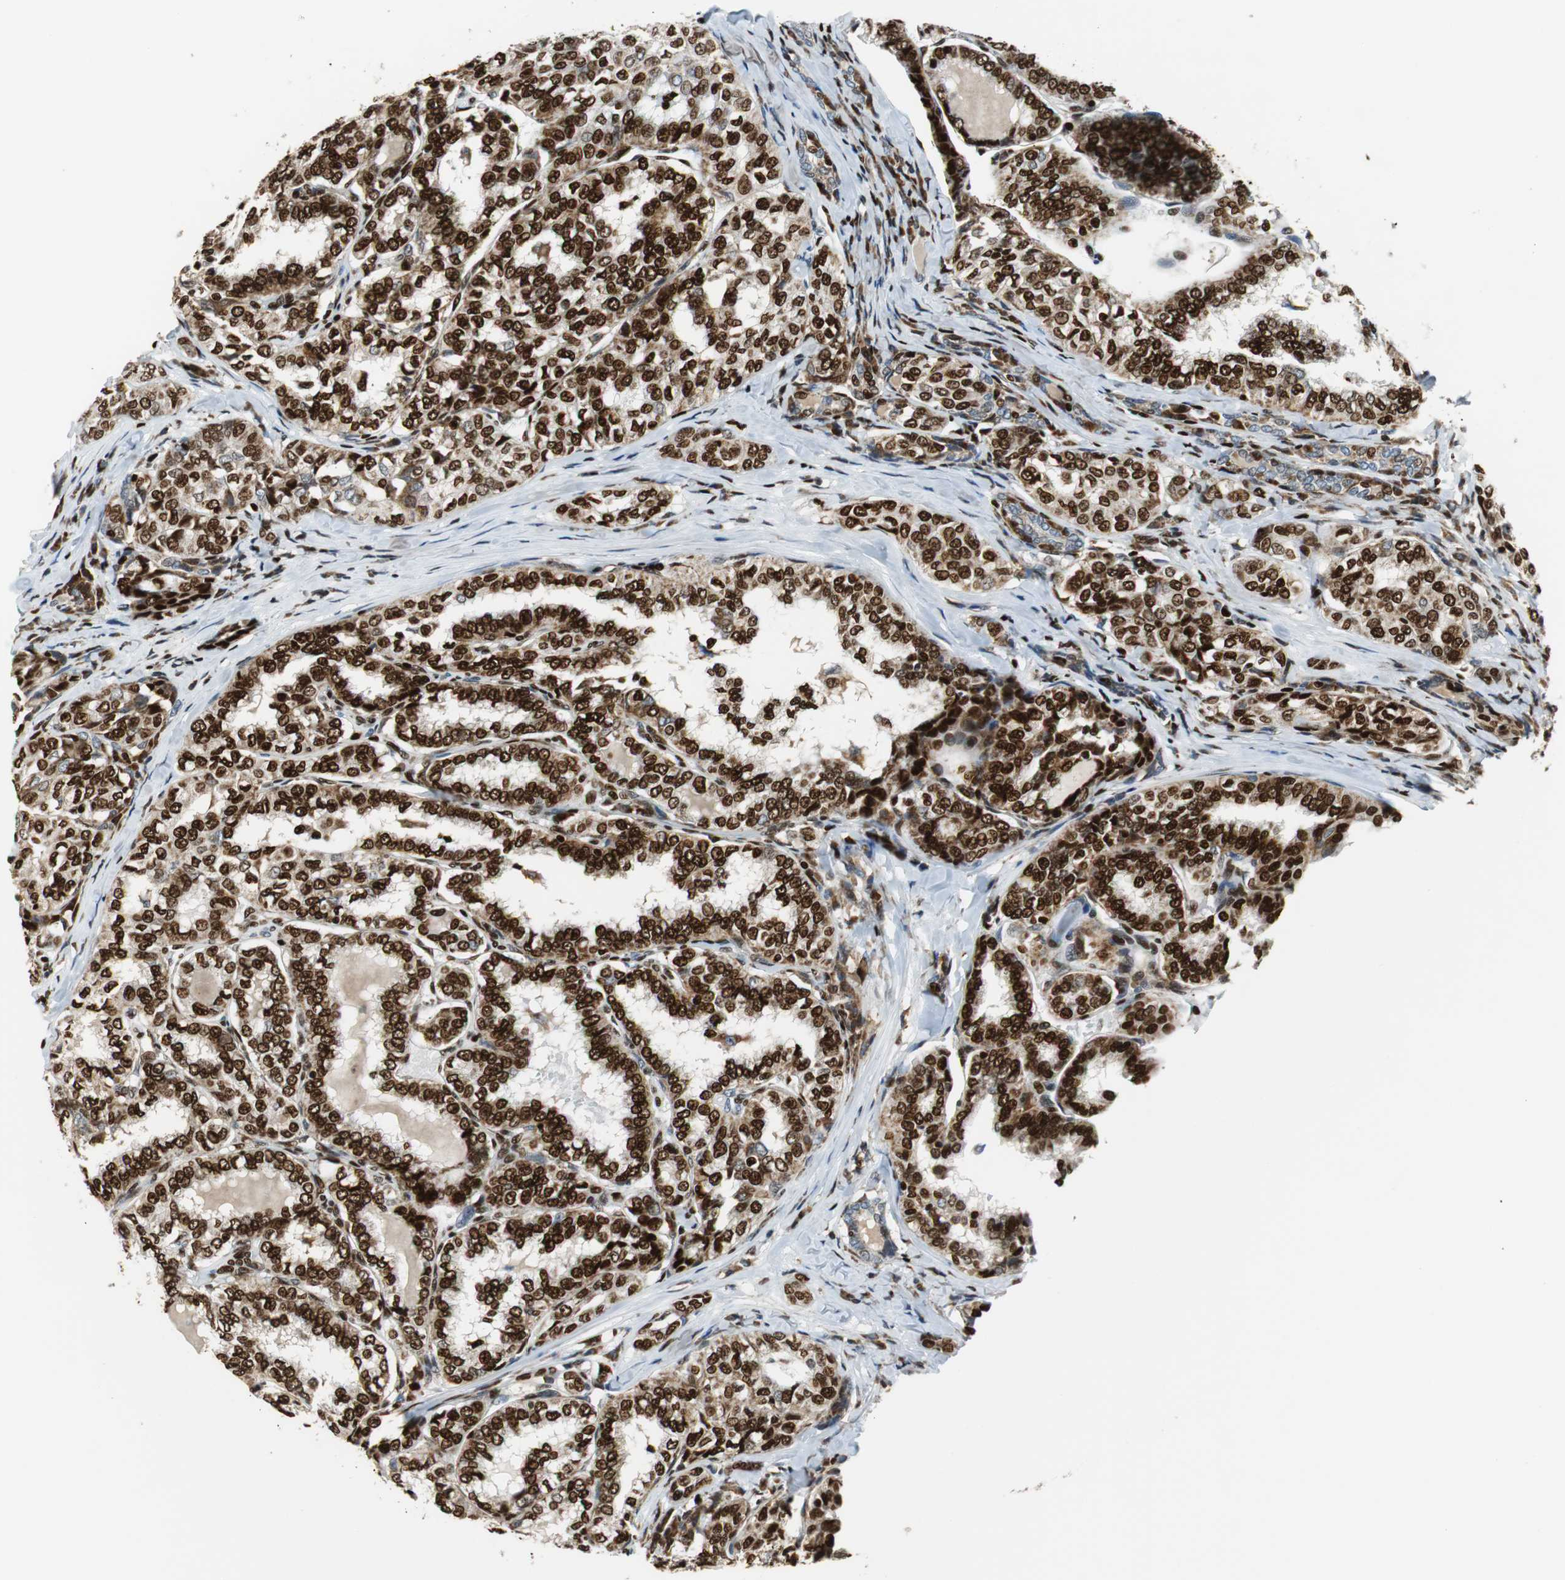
{"staining": {"intensity": "strong", "quantity": ">75%", "location": "nuclear"}, "tissue": "thyroid cancer", "cell_type": "Tumor cells", "image_type": "cancer", "snomed": [{"axis": "morphology", "description": "Papillary adenocarcinoma, NOS"}, {"axis": "topography", "description": "Thyroid gland"}], "caption": "Thyroid cancer (papillary adenocarcinoma) was stained to show a protein in brown. There is high levels of strong nuclear positivity in about >75% of tumor cells. (DAB (3,3'-diaminobenzidine) IHC, brown staining for protein, blue staining for nuclei).", "gene": "HDAC1", "patient": {"sex": "female", "age": 30}}